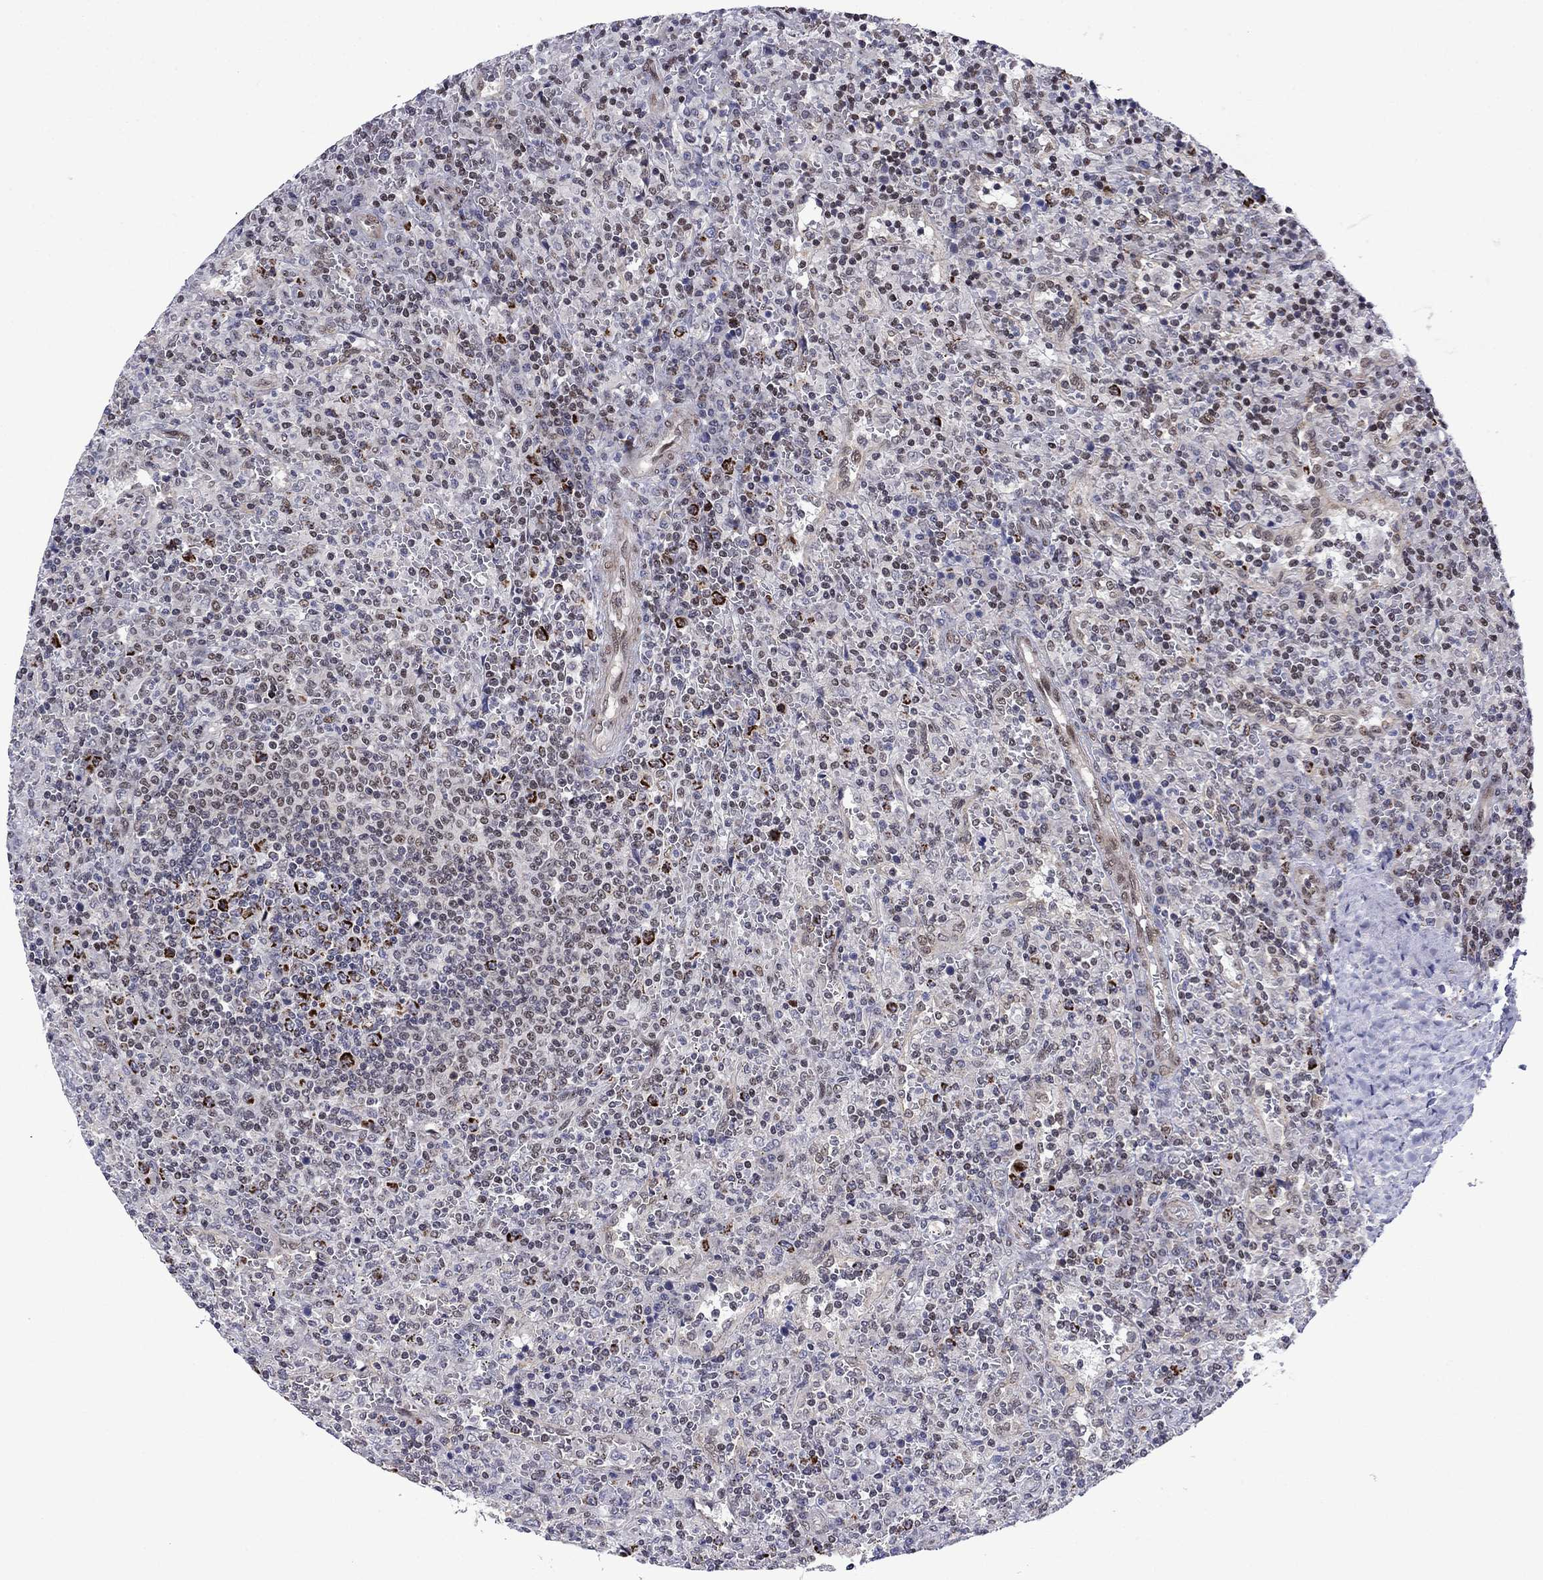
{"staining": {"intensity": "negative", "quantity": "none", "location": "none"}, "tissue": "lymphoma", "cell_type": "Tumor cells", "image_type": "cancer", "snomed": [{"axis": "morphology", "description": "Malignant lymphoma, non-Hodgkin's type, Low grade"}, {"axis": "topography", "description": "Spleen"}], "caption": "Human lymphoma stained for a protein using immunohistochemistry shows no positivity in tumor cells.", "gene": "SURF2", "patient": {"sex": "male", "age": 62}}